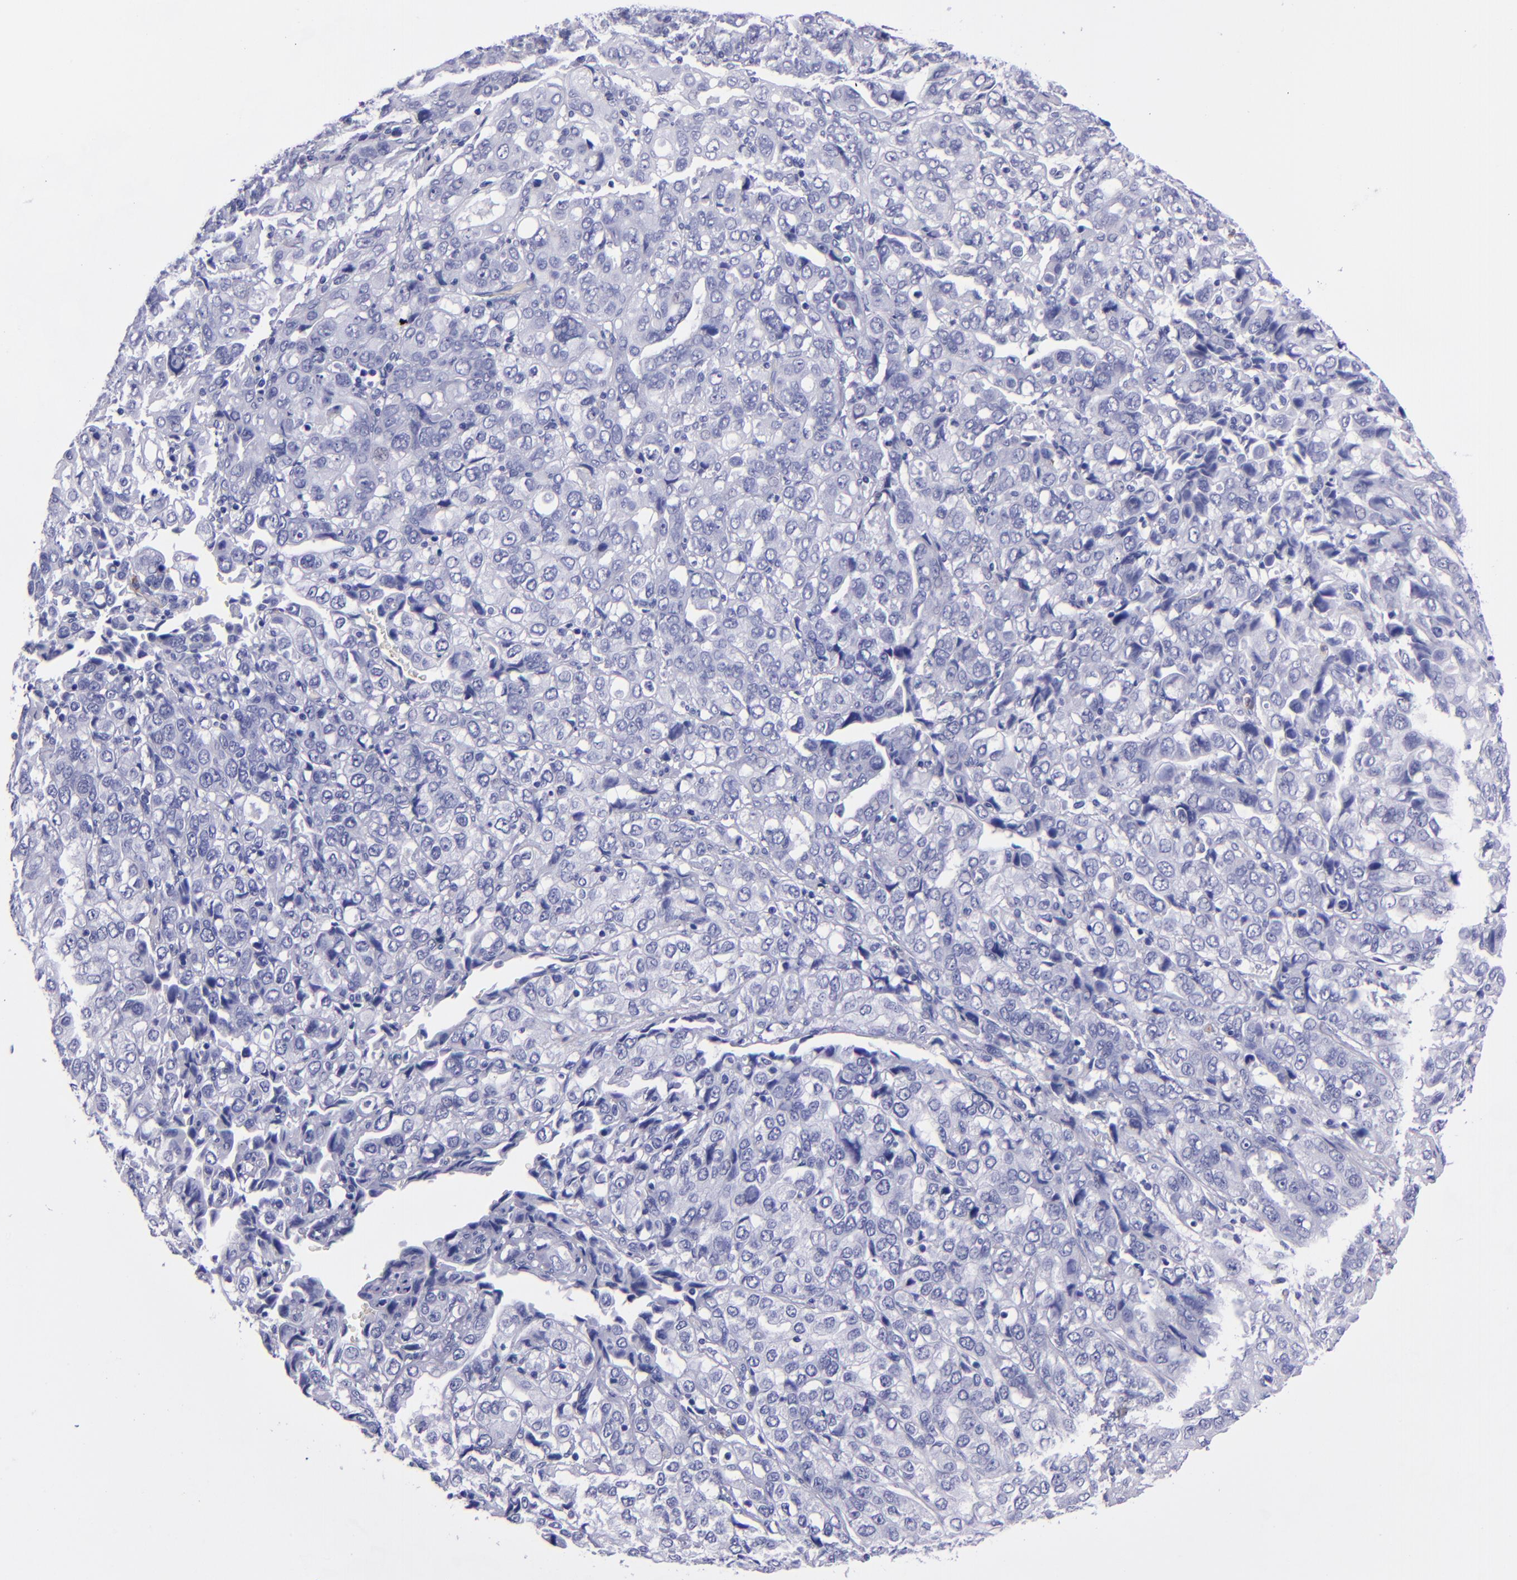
{"staining": {"intensity": "negative", "quantity": "none", "location": "none"}, "tissue": "stomach cancer", "cell_type": "Tumor cells", "image_type": "cancer", "snomed": [{"axis": "morphology", "description": "Adenocarcinoma, NOS"}, {"axis": "topography", "description": "Stomach, upper"}], "caption": "DAB immunohistochemical staining of human adenocarcinoma (stomach) demonstrates no significant expression in tumor cells.", "gene": "CR1", "patient": {"sex": "male", "age": 76}}